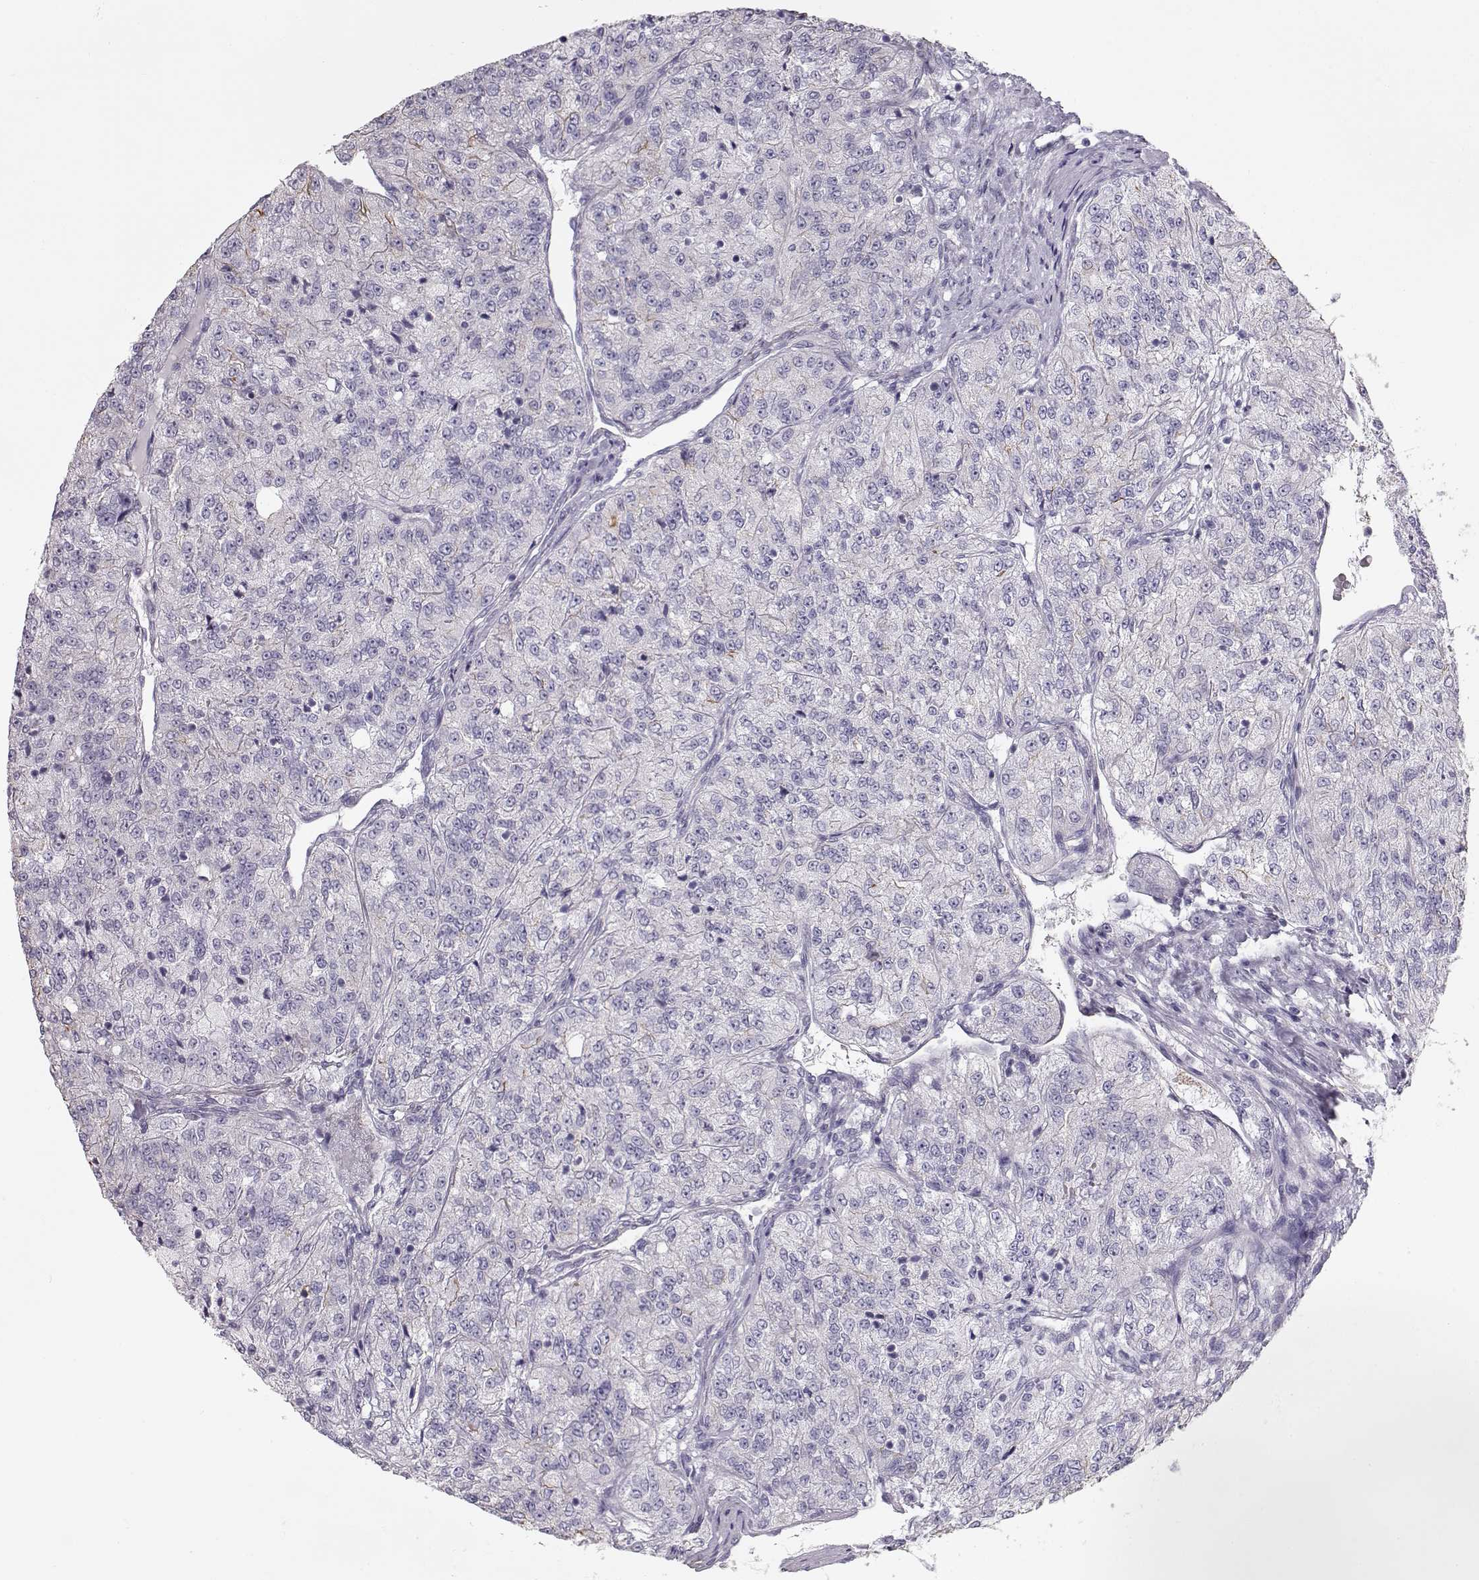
{"staining": {"intensity": "negative", "quantity": "none", "location": "none"}, "tissue": "renal cancer", "cell_type": "Tumor cells", "image_type": "cancer", "snomed": [{"axis": "morphology", "description": "Adenocarcinoma, NOS"}, {"axis": "topography", "description": "Kidney"}], "caption": "A histopathology image of renal cancer (adenocarcinoma) stained for a protein demonstrates no brown staining in tumor cells.", "gene": "SLITRK3", "patient": {"sex": "female", "age": 63}}